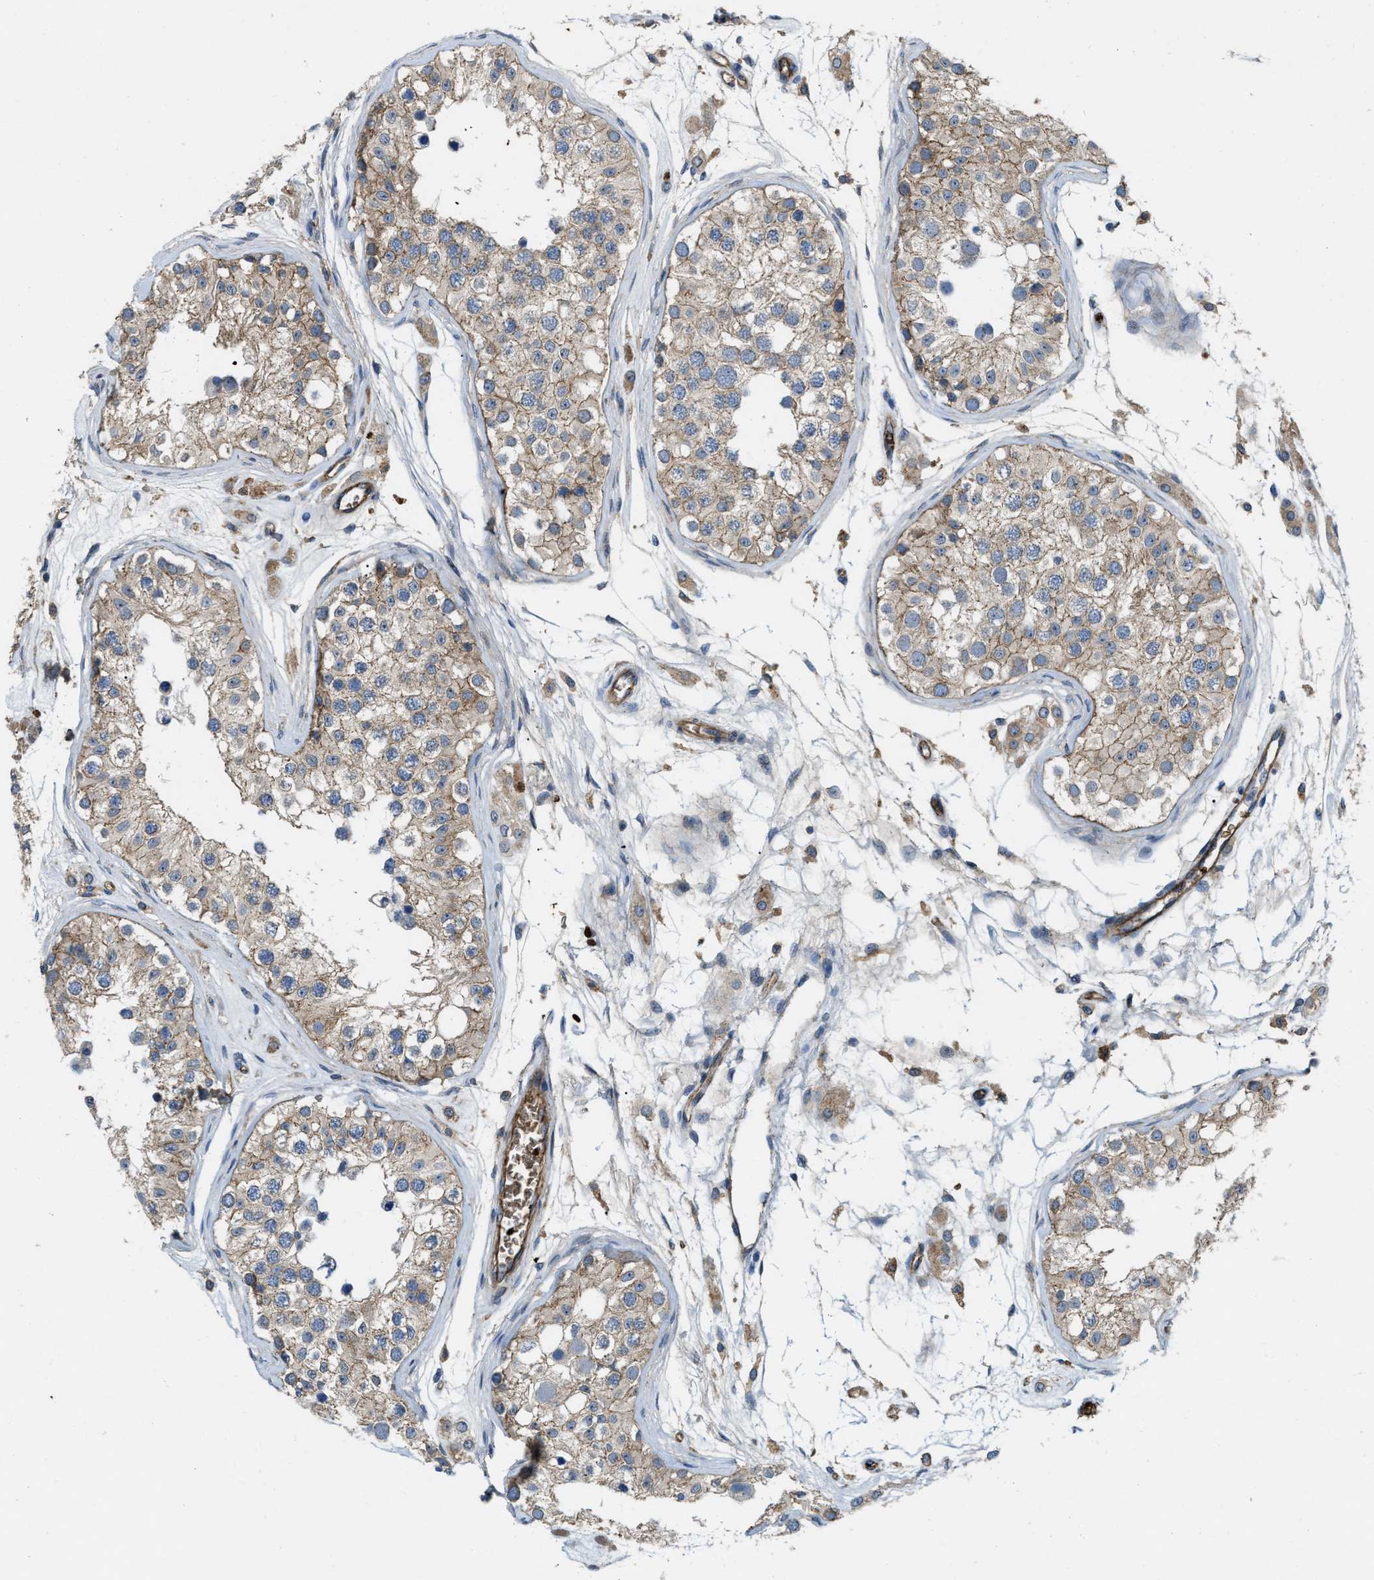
{"staining": {"intensity": "moderate", "quantity": ">75%", "location": "cytoplasmic/membranous"}, "tissue": "testis", "cell_type": "Cells in seminiferous ducts", "image_type": "normal", "snomed": [{"axis": "morphology", "description": "Normal tissue, NOS"}, {"axis": "morphology", "description": "Adenocarcinoma, metastatic, NOS"}, {"axis": "topography", "description": "Testis"}], "caption": "There is medium levels of moderate cytoplasmic/membranous staining in cells in seminiferous ducts of unremarkable testis, as demonstrated by immunohistochemical staining (brown color).", "gene": "ERC1", "patient": {"sex": "male", "age": 26}}